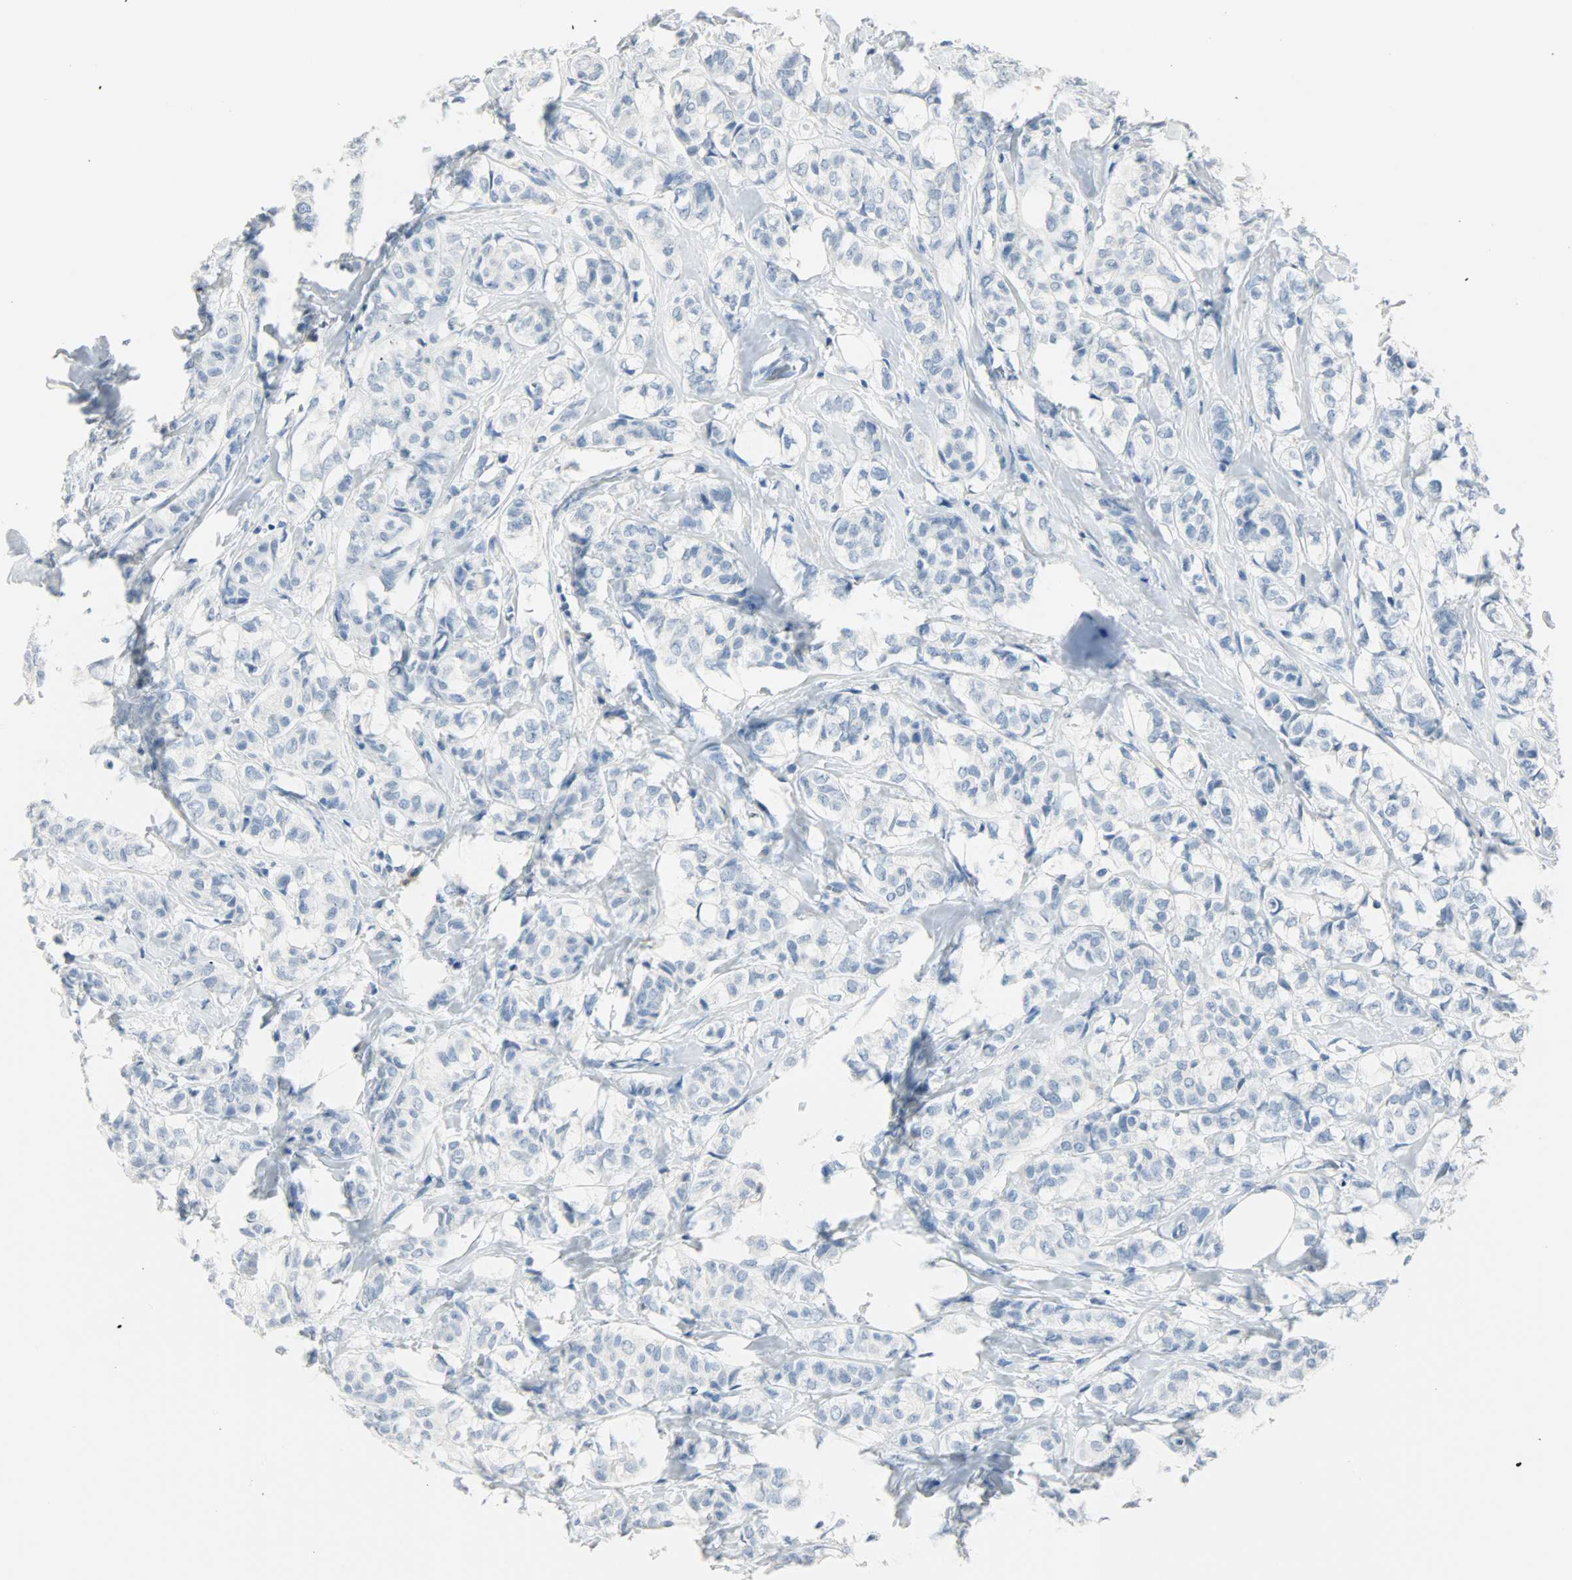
{"staining": {"intensity": "negative", "quantity": "none", "location": "none"}, "tissue": "breast cancer", "cell_type": "Tumor cells", "image_type": "cancer", "snomed": [{"axis": "morphology", "description": "Lobular carcinoma"}, {"axis": "topography", "description": "Breast"}], "caption": "This is a micrograph of IHC staining of breast cancer (lobular carcinoma), which shows no expression in tumor cells.", "gene": "PTPN6", "patient": {"sex": "female", "age": 60}}